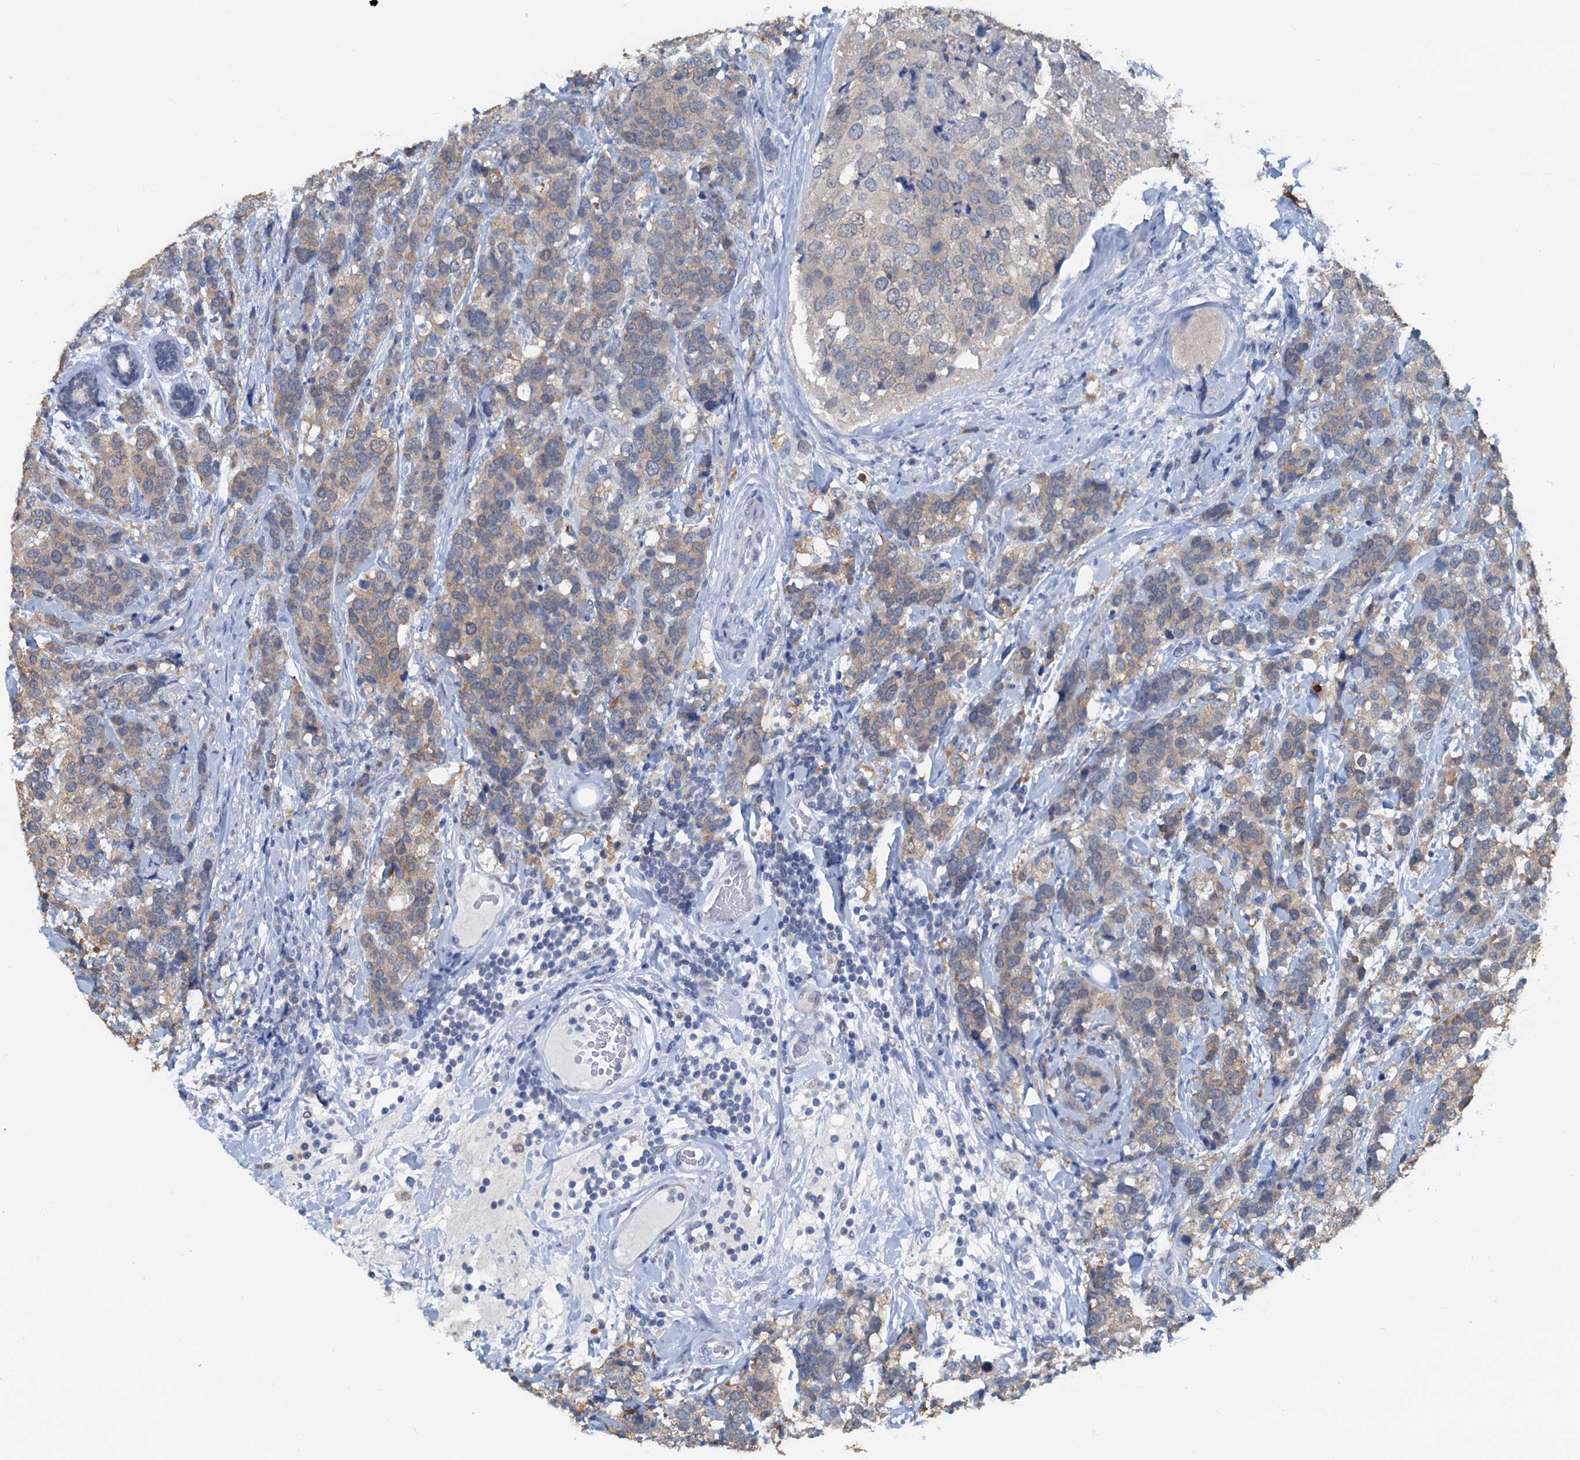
{"staining": {"intensity": "weak", "quantity": "<25%", "location": "cytoplasmic/membranous"}, "tissue": "breast cancer", "cell_type": "Tumor cells", "image_type": "cancer", "snomed": [{"axis": "morphology", "description": "Lobular carcinoma"}, {"axis": "topography", "description": "Breast"}], "caption": "Lobular carcinoma (breast) stained for a protein using immunohistochemistry reveals no staining tumor cells.", "gene": "AHCY", "patient": {"sex": "female", "age": 59}}